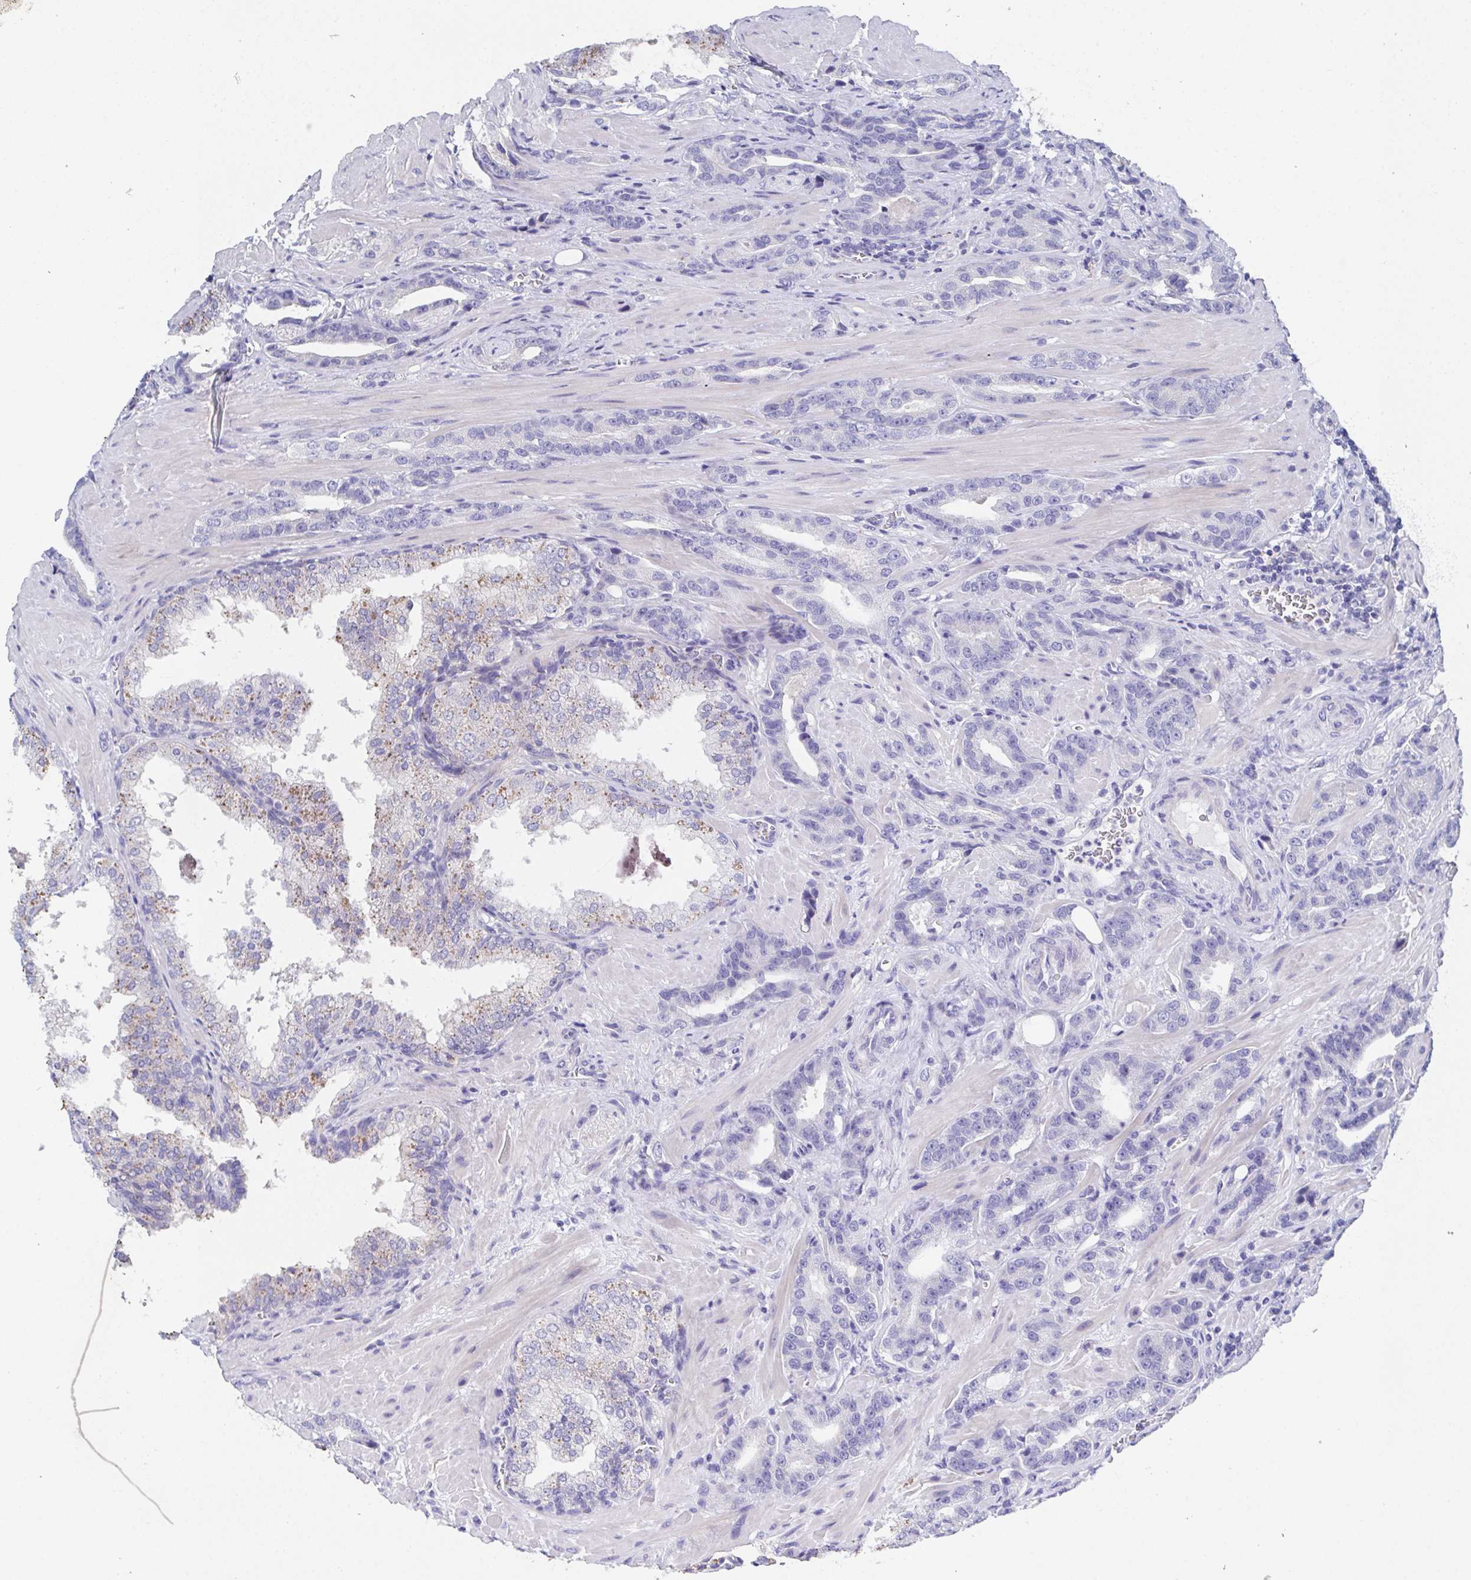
{"staining": {"intensity": "negative", "quantity": "none", "location": "none"}, "tissue": "prostate cancer", "cell_type": "Tumor cells", "image_type": "cancer", "snomed": [{"axis": "morphology", "description": "Adenocarcinoma, High grade"}, {"axis": "topography", "description": "Prostate"}], "caption": "The IHC micrograph has no significant staining in tumor cells of prostate cancer (adenocarcinoma (high-grade)) tissue. (DAB immunohistochemistry visualized using brightfield microscopy, high magnification).", "gene": "SSC4D", "patient": {"sex": "male", "age": 65}}